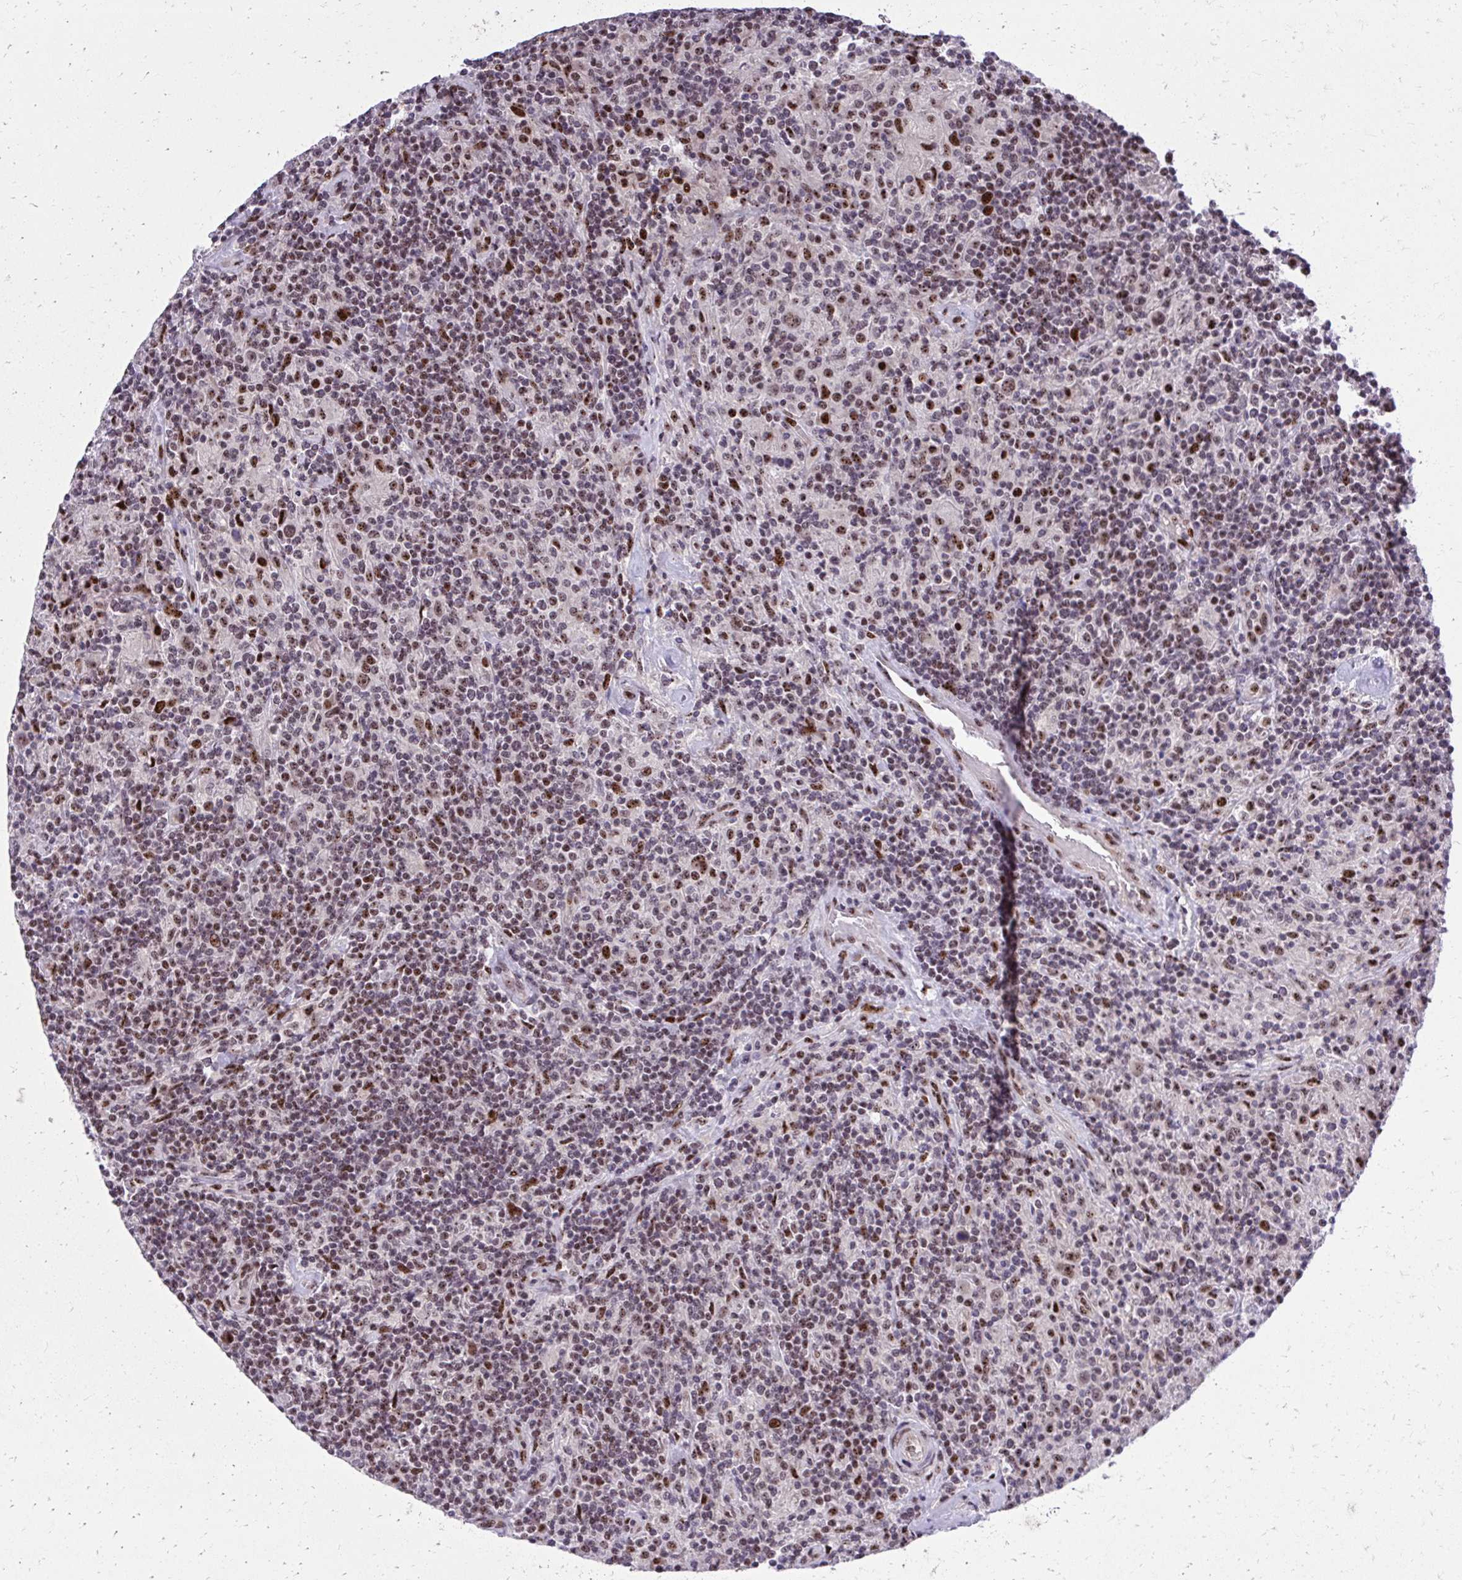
{"staining": {"intensity": "moderate", "quantity": ">75%", "location": "nuclear"}, "tissue": "lymphoma", "cell_type": "Tumor cells", "image_type": "cancer", "snomed": [{"axis": "morphology", "description": "Hodgkin's disease, NOS"}, {"axis": "topography", "description": "Lymph node"}], "caption": "This micrograph displays IHC staining of Hodgkin's disease, with medium moderate nuclear expression in approximately >75% of tumor cells.", "gene": "HOXA4", "patient": {"sex": "male", "age": 70}}